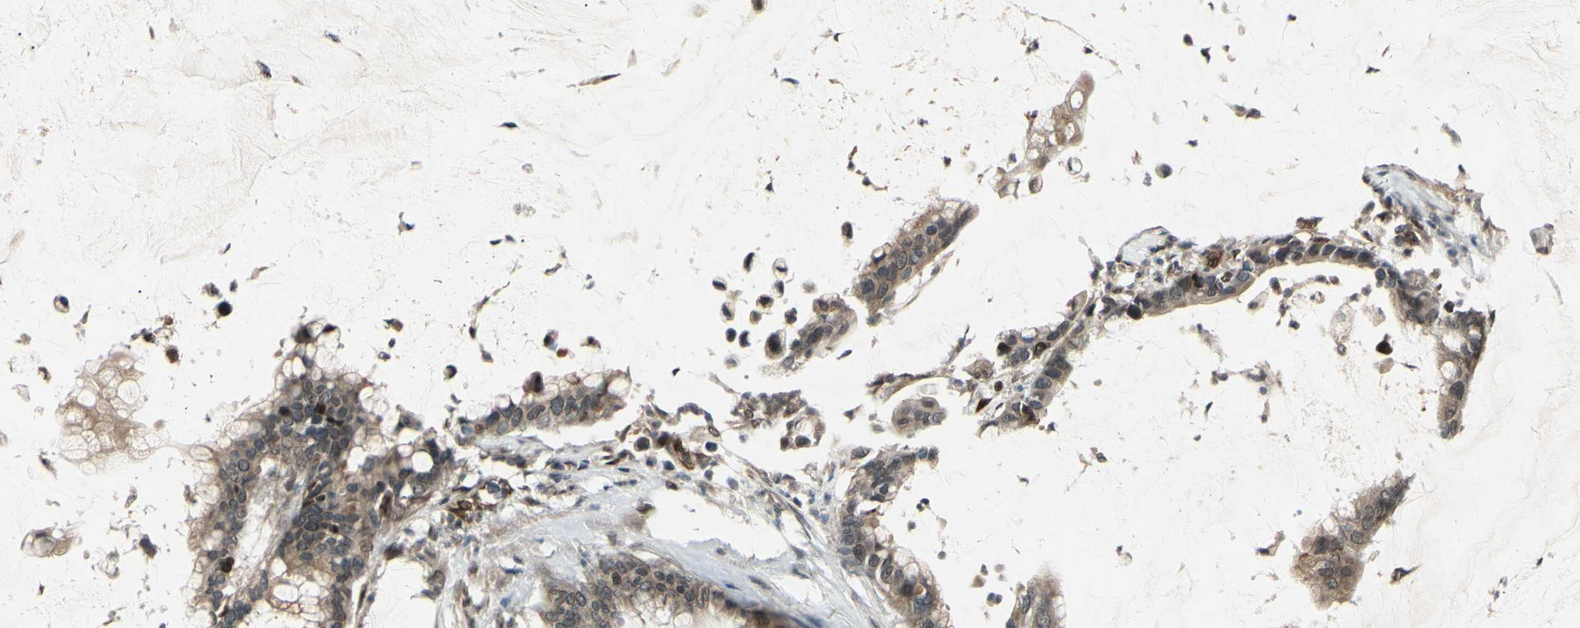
{"staining": {"intensity": "weak", "quantity": ">75%", "location": "cytoplasmic/membranous"}, "tissue": "pancreatic cancer", "cell_type": "Tumor cells", "image_type": "cancer", "snomed": [{"axis": "morphology", "description": "Adenocarcinoma, NOS"}, {"axis": "topography", "description": "Pancreas"}], "caption": "Immunohistochemistry (IHC) photomicrograph of pancreatic adenocarcinoma stained for a protein (brown), which reveals low levels of weak cytoplasmic/membranous staining in about >75% of tumor cells.", "gene": "MLF2", "patient": {"sex": "male", "age": 41}}